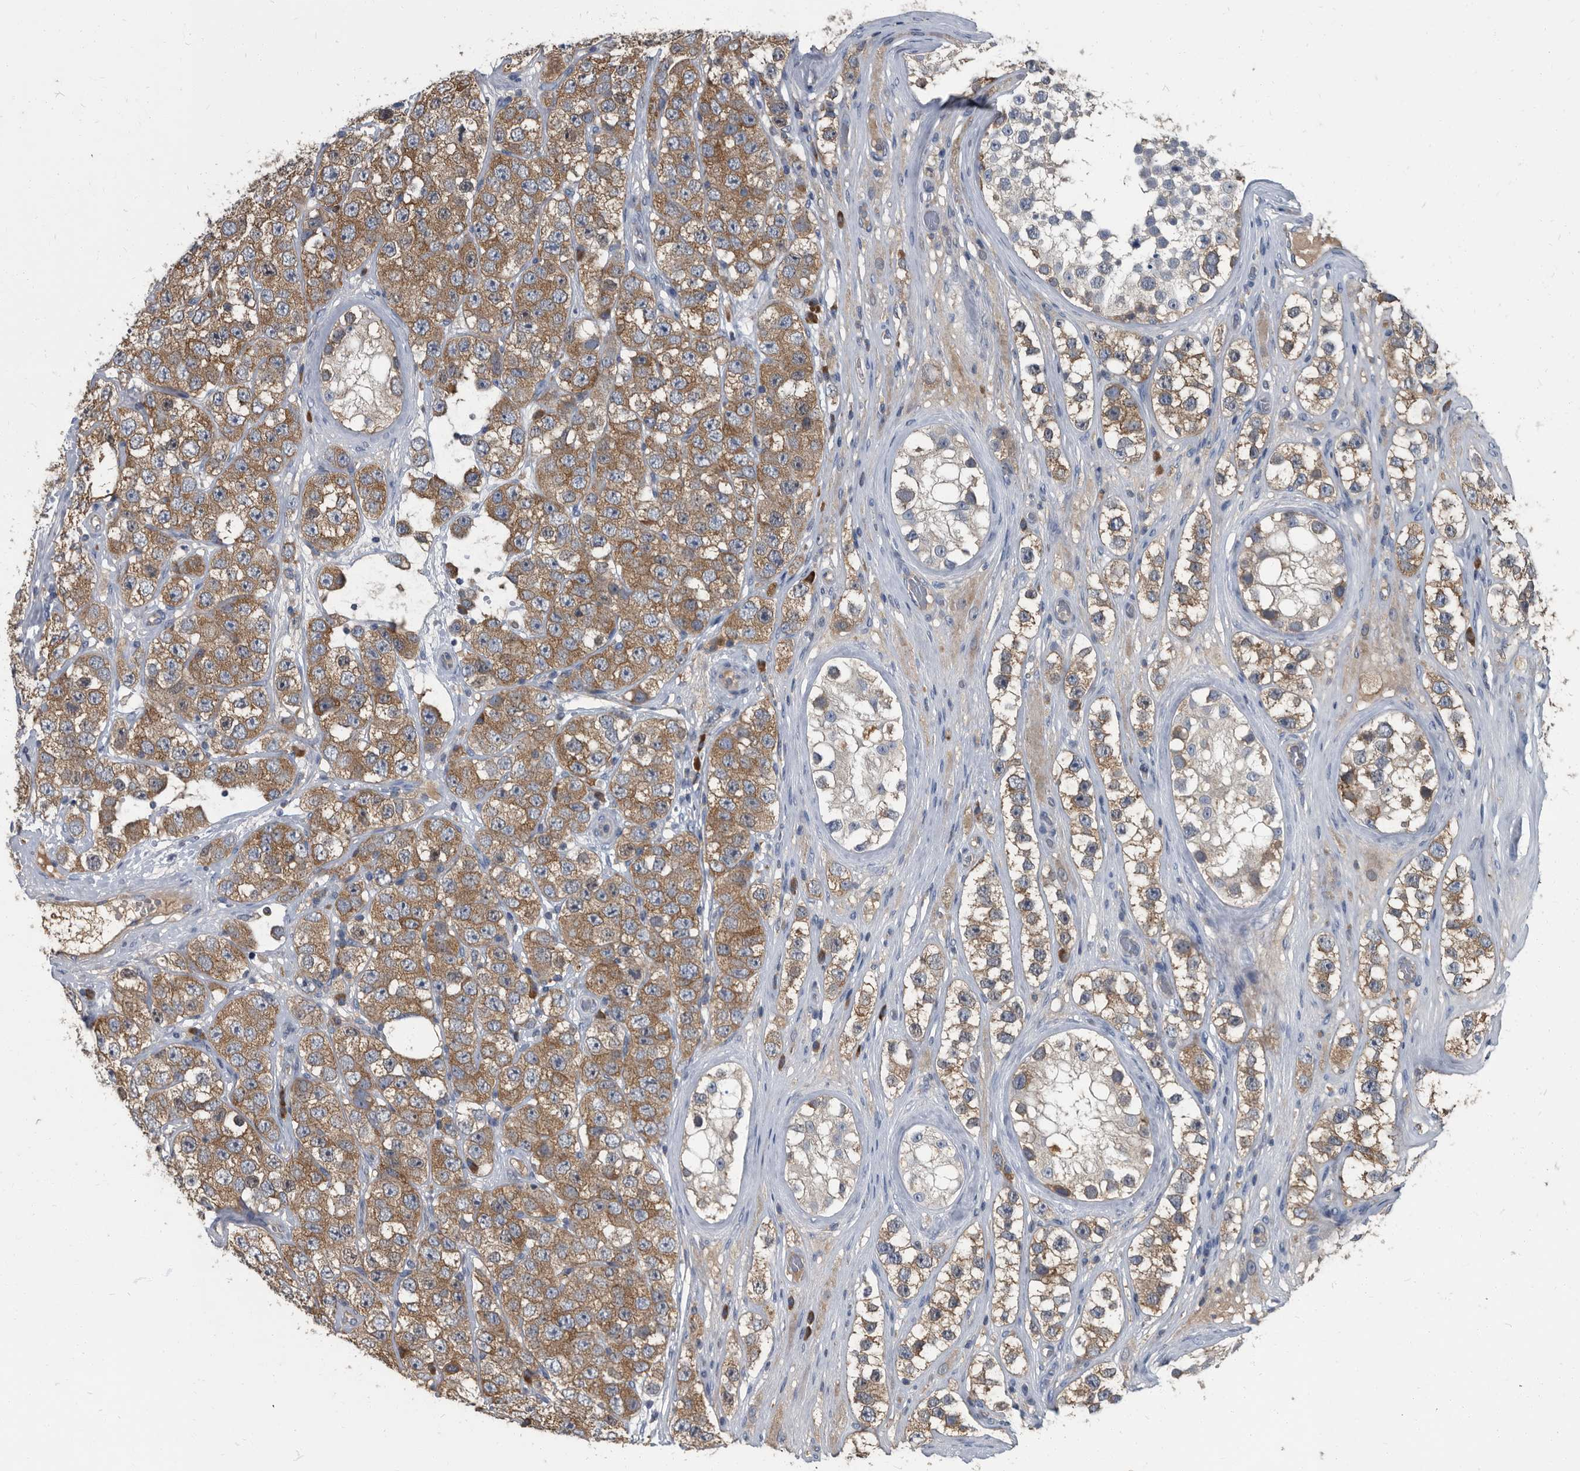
{"staining": {"intensity": "moderate", "quantity": ">75%", "location": "cytoplasmic/membranous"}, "tissue": "testis cancer", "cell_type": "Tumor cells", "image_type": "cancer", "snomed": [{"axis": "morphology", "description": "Seminoma, NOS"}, {"axis": "topography", "description": "Testis"}], "caption": "This is an image of immunohistochemistry (IHC) staining of seminoma (testis), which shows moderate expression in the cytoplasmic/membranous of tumor cells.", "gene": "CDV3", "patient": {"sex": "male", "age": 28}}